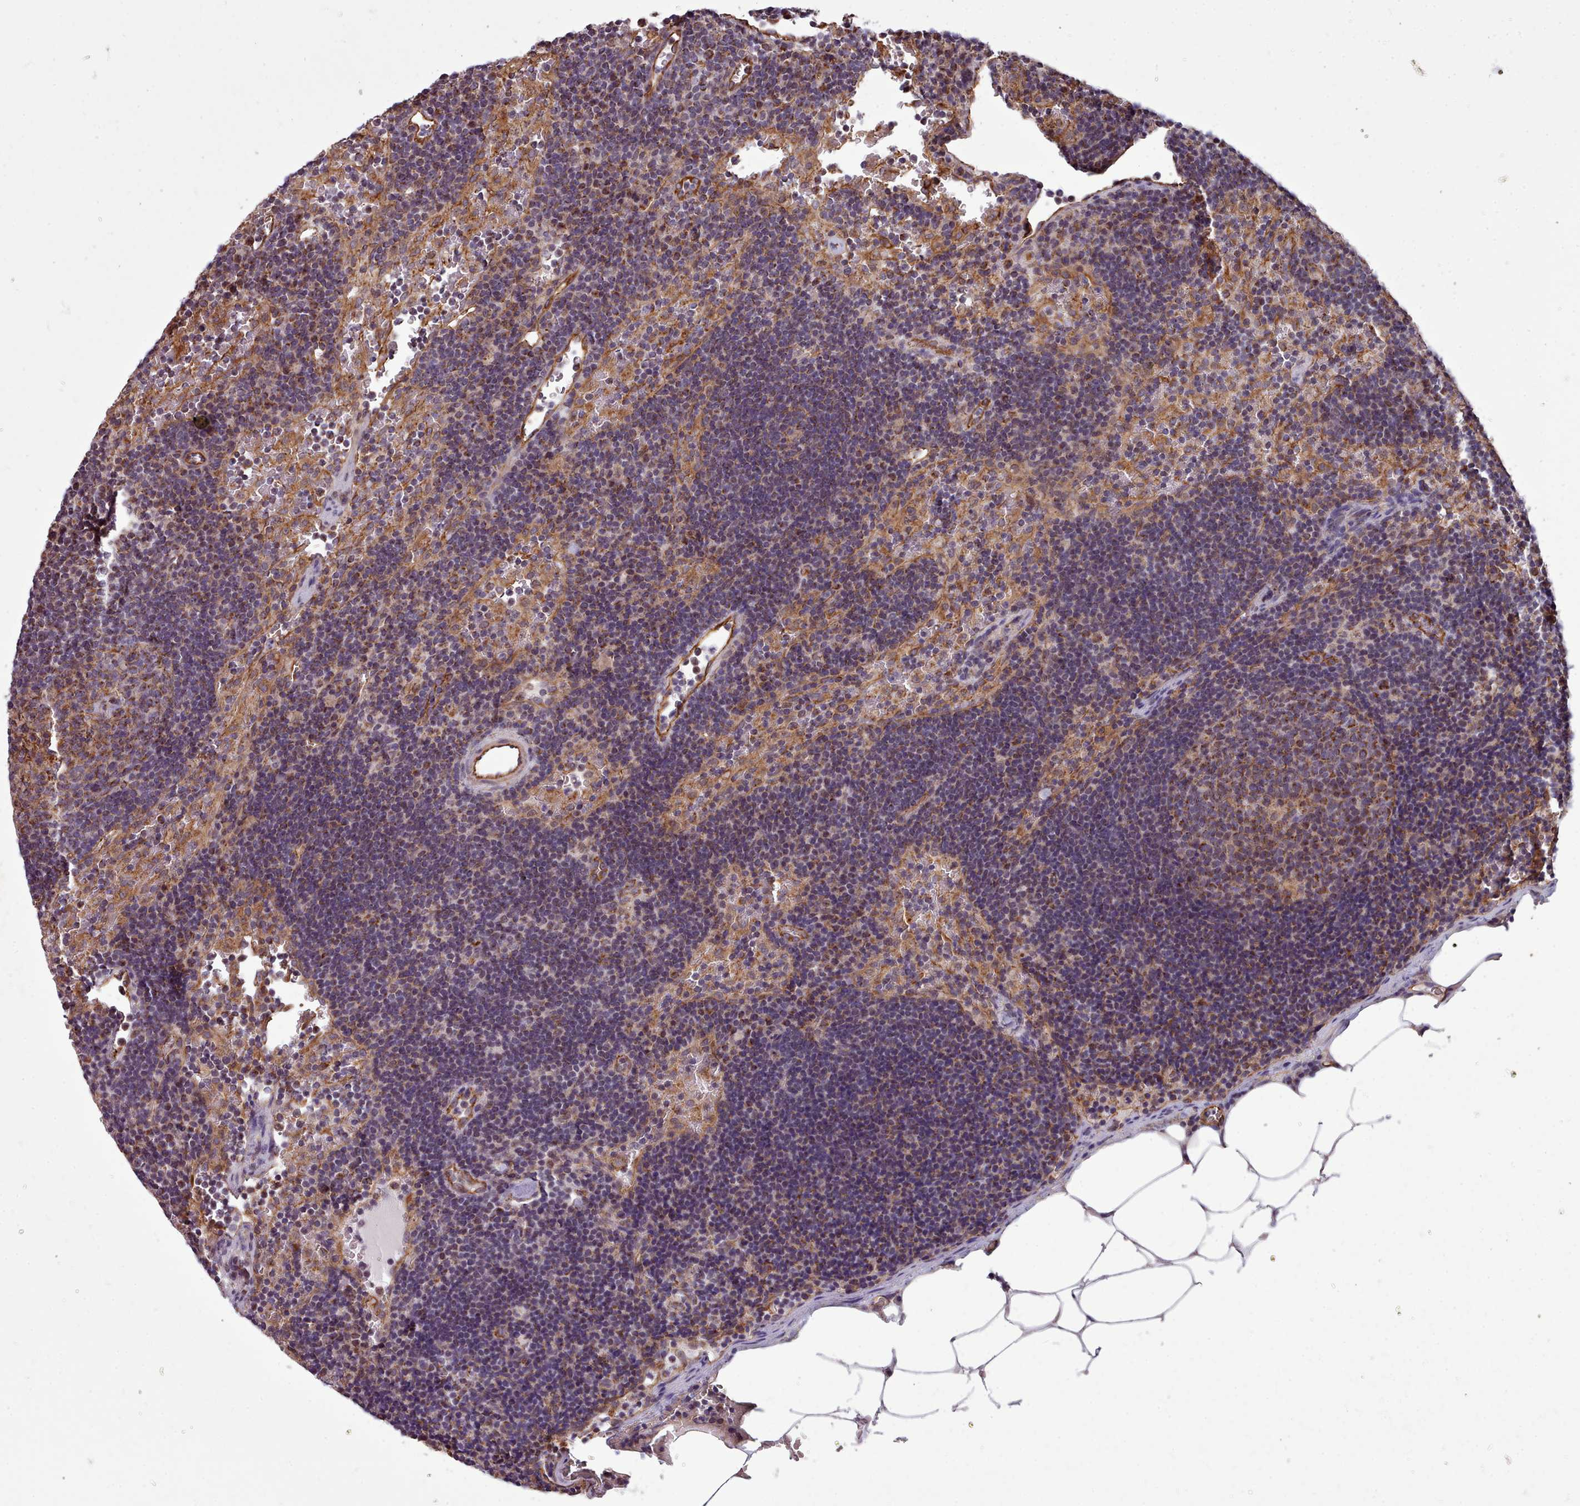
{"staining": {"intensity": "weak", "quantity": "25%-75%", "location": "cytoplasmic/membranous"}, "tissue": "lymph node", "cell_type": "Germinal center cells", "image_type": "normal", "snomed": [{"axis": "morphology", "description": "Normal tissue, NOS"}, {"axis": "topography", "description": "Lymph node"}], "caption": "A histopathology image of lymph node stained for a protein displays weak cytoplasmic/membranous brown staining in germinal center cells. The staining was performed using DAB (3,3'-diaminobenzidine) to visualize the protein expression in brown, while the nuclei were stained in blue with hematoxylin (Magnification: 20x).", "gene": "MRPL46", "patient": {"sex": "male", "age": 62}}